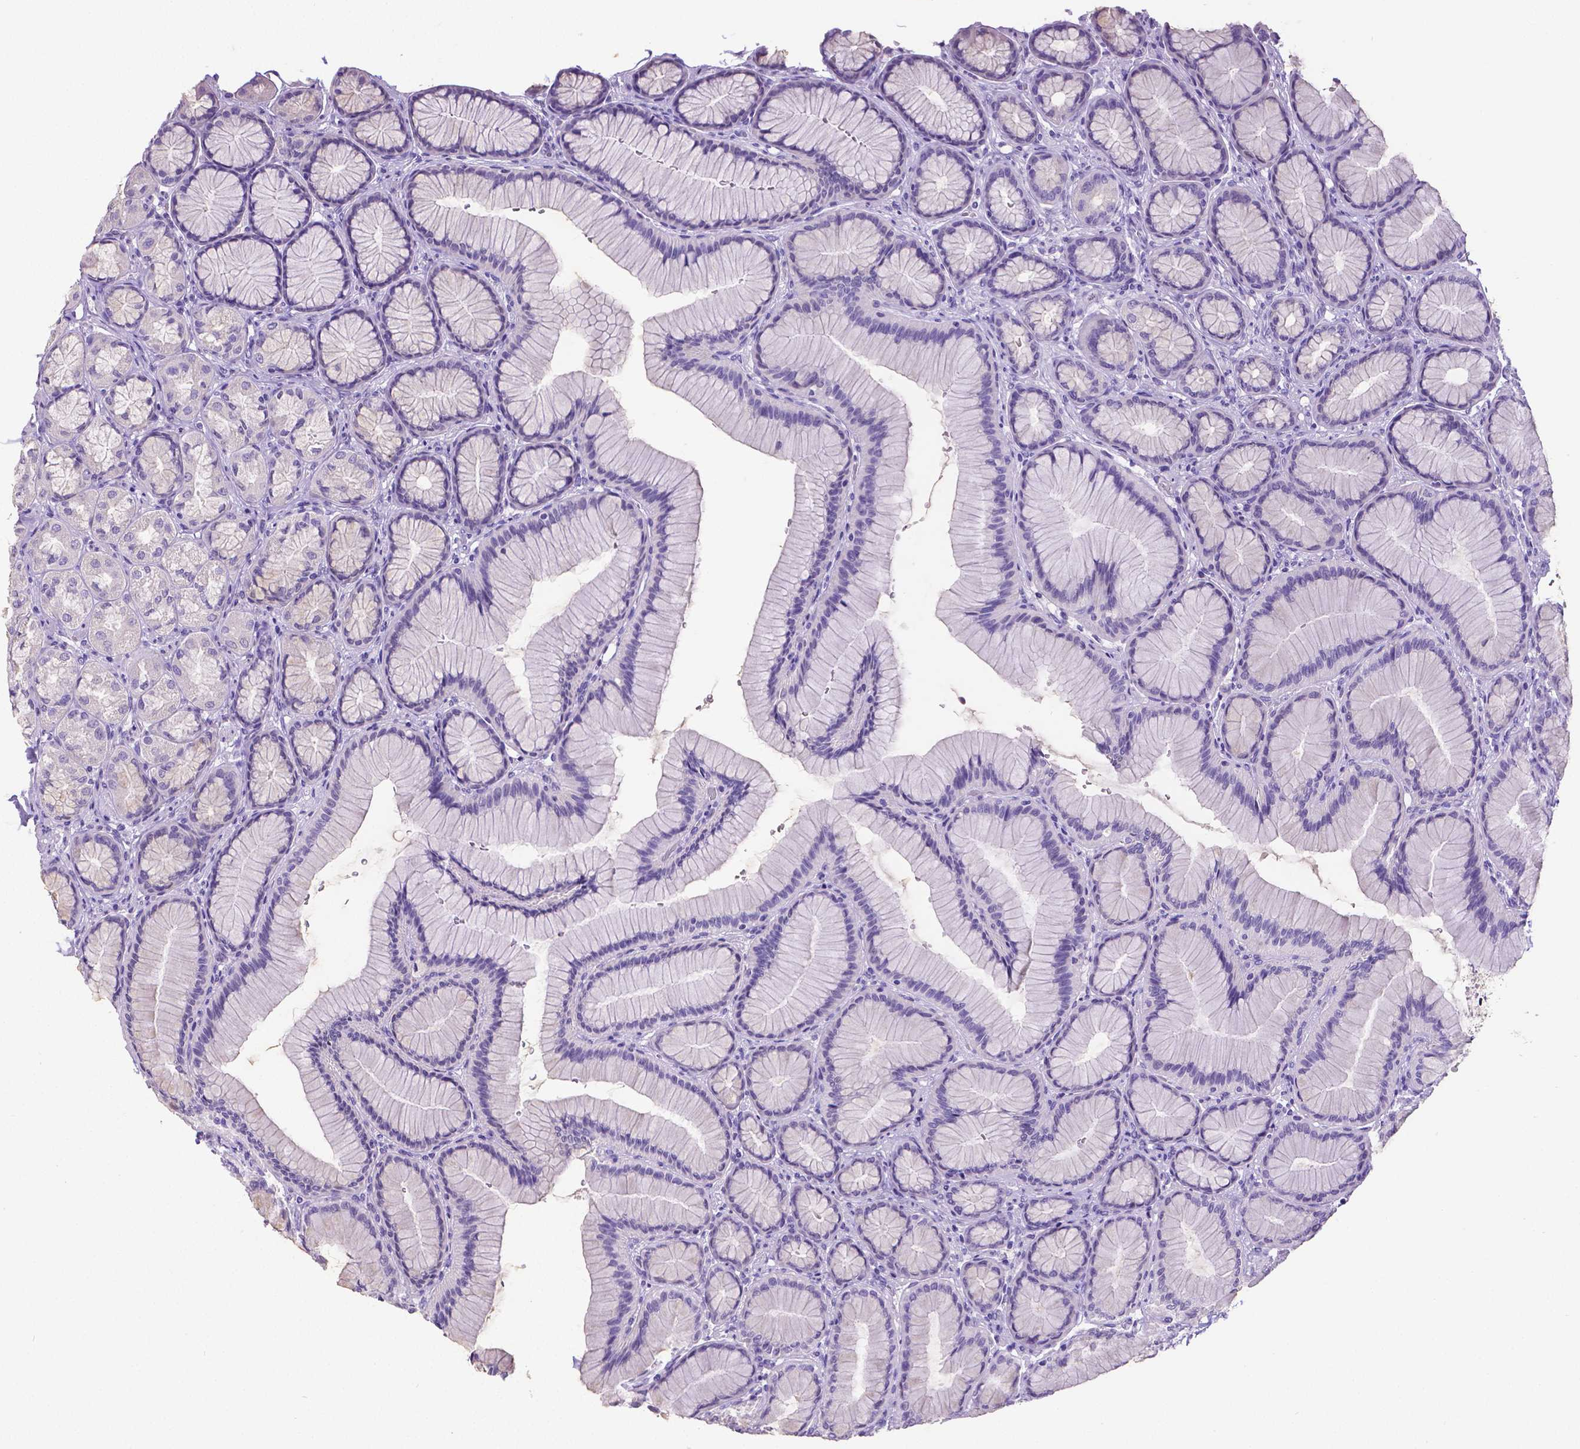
{"staining": {"intensity": "negative", "quantity": "none", "location": "none"}, "tissue": "stomach", "cell_type": "Glandular cells", "image_type": "normal", "snomed": [{"axis": "morphology", "description": "Normal tissue, NOS"}, {"axis": "morphology", "description": "Adenocarcinoma, NOS"}, {"axis": "morphology", "description": "Adenocarcinoma, High grade"}, {"axis": "topography", "description": "Stomach, upper"}, {"axis": "topography", "description": "Stomach"}], "caption": "Protein analysis of benign stomach shows no significant staining in glandular cells. (DAB immunohistochemistry visualized using brightfield microscopy, high magnification).", "gene": "SATB2", "patient": {"sex": "female", "age": 65}}